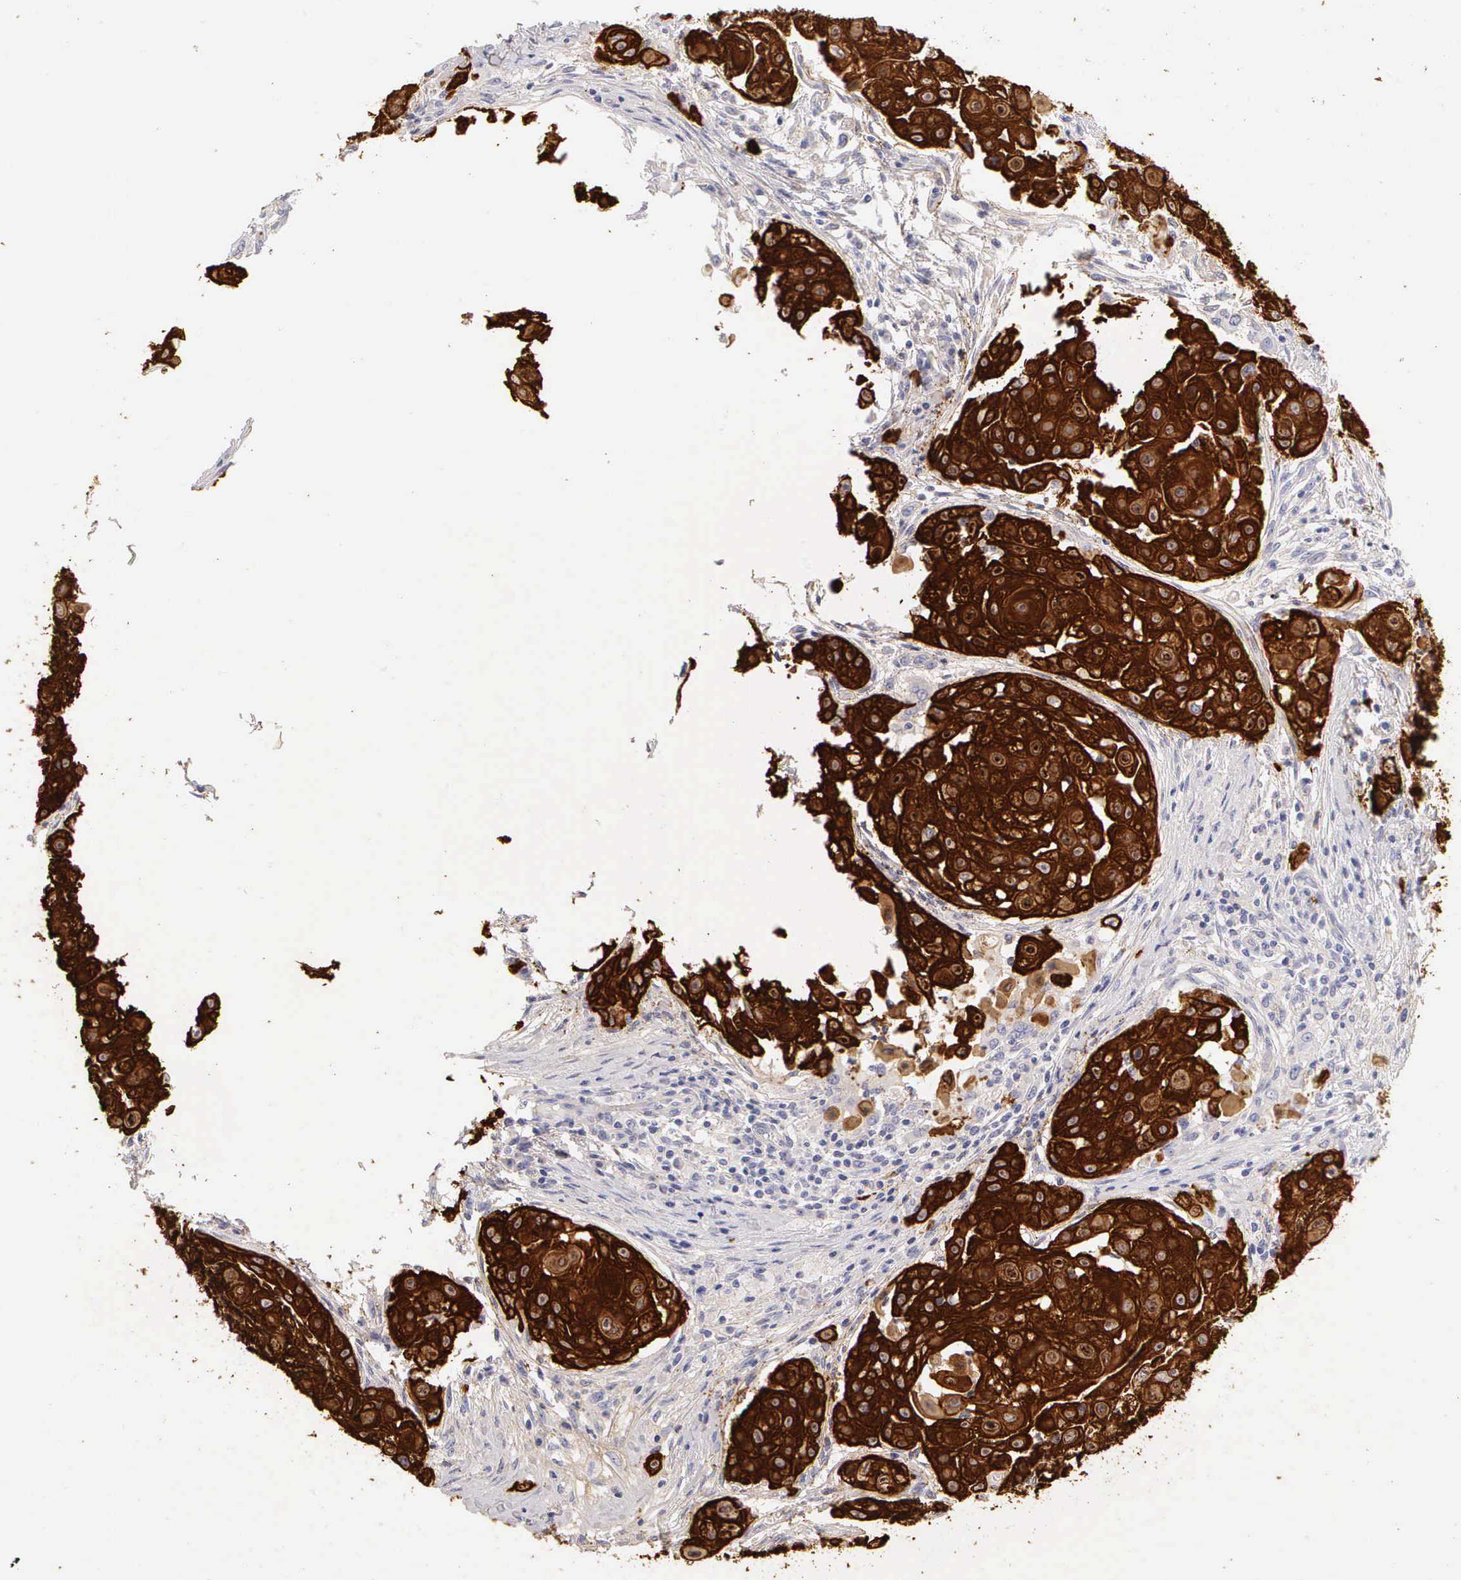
{"staining": {"intensity": "strong", "quantity": ">75%", "location": "cytoplasmic/membranous"}, "tissue": "skin cancer", "cell_type": "Tumor cells", "image_type": "cancer", "snomed": [{"axis": "morphology", "description": "Squamous cell carcinoma, NOS"}, {"axis": "topography", "description": "Skin"}], "caption": "Brown immunohistochemical staining in skin cancer demonstrates strong cytoplasmic/membranous expression in about >75% of tumor cells. (DAB (3,3'-diaminobenzidine) = brown stain, brightfield microscopy at high magnification).", "gene": "KRT17", "patient": {"sex": "female", "age": 57}}